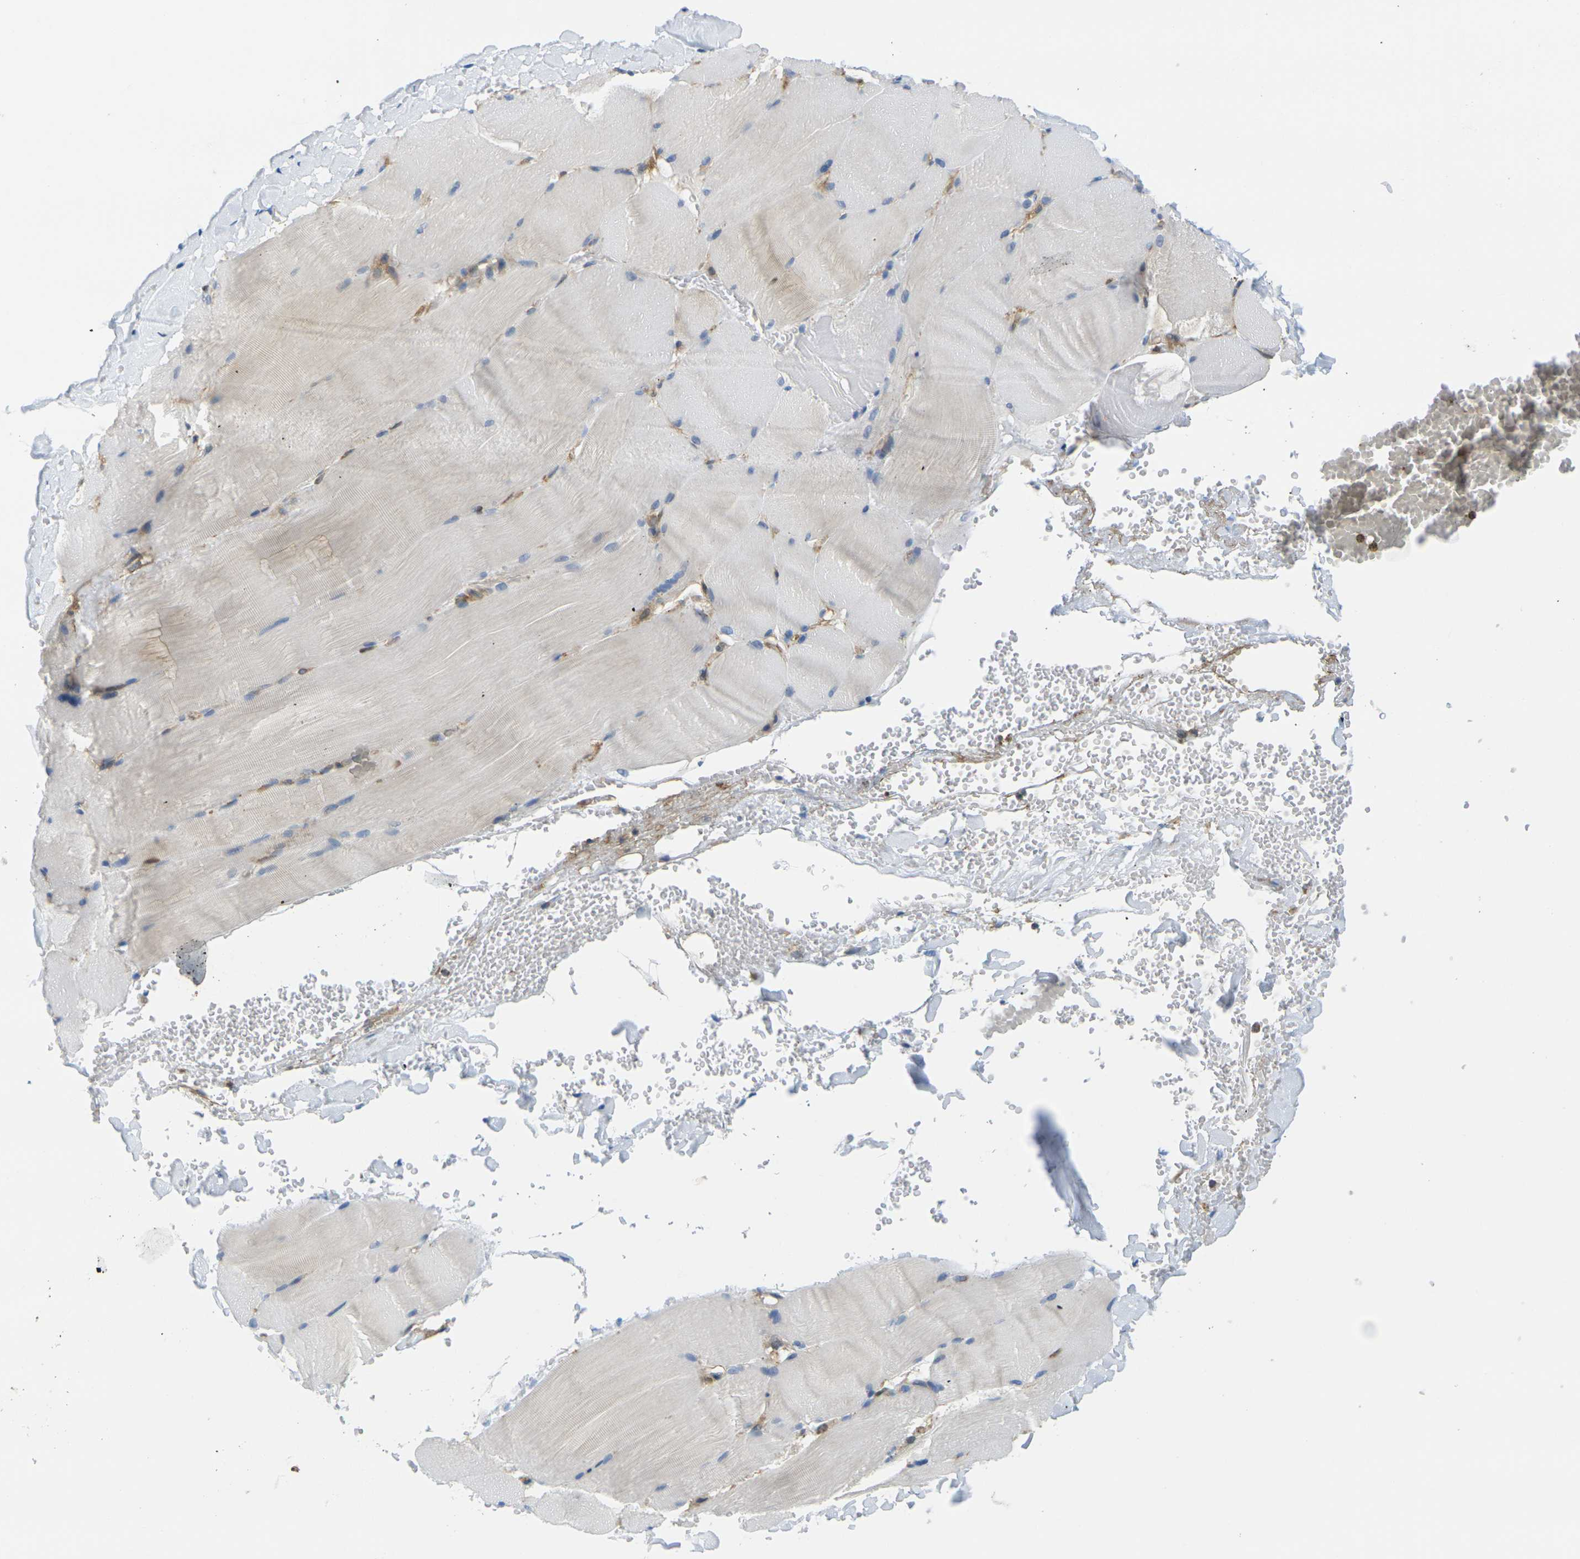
{"staining": {"intensity": "negative", "quantity": "none", "location": "none"}, "tissue": "skeletal muscle", "cell_type": "Myocytes", "image_type": "normal", "snomed": [{"axis": "morphology", "description": "Normal tissue, NOS"}, {"axis": "topography", "description": "Skin"}, {"axis": "topography", "description": "Skeletal muscle"}], "caption": "Immunohistochemical staining of unremarkable skeletal muscle reveals no significant staining in myocytes.", "gene": "LASP1", "patient": {"sex": "male", "age": 83}}